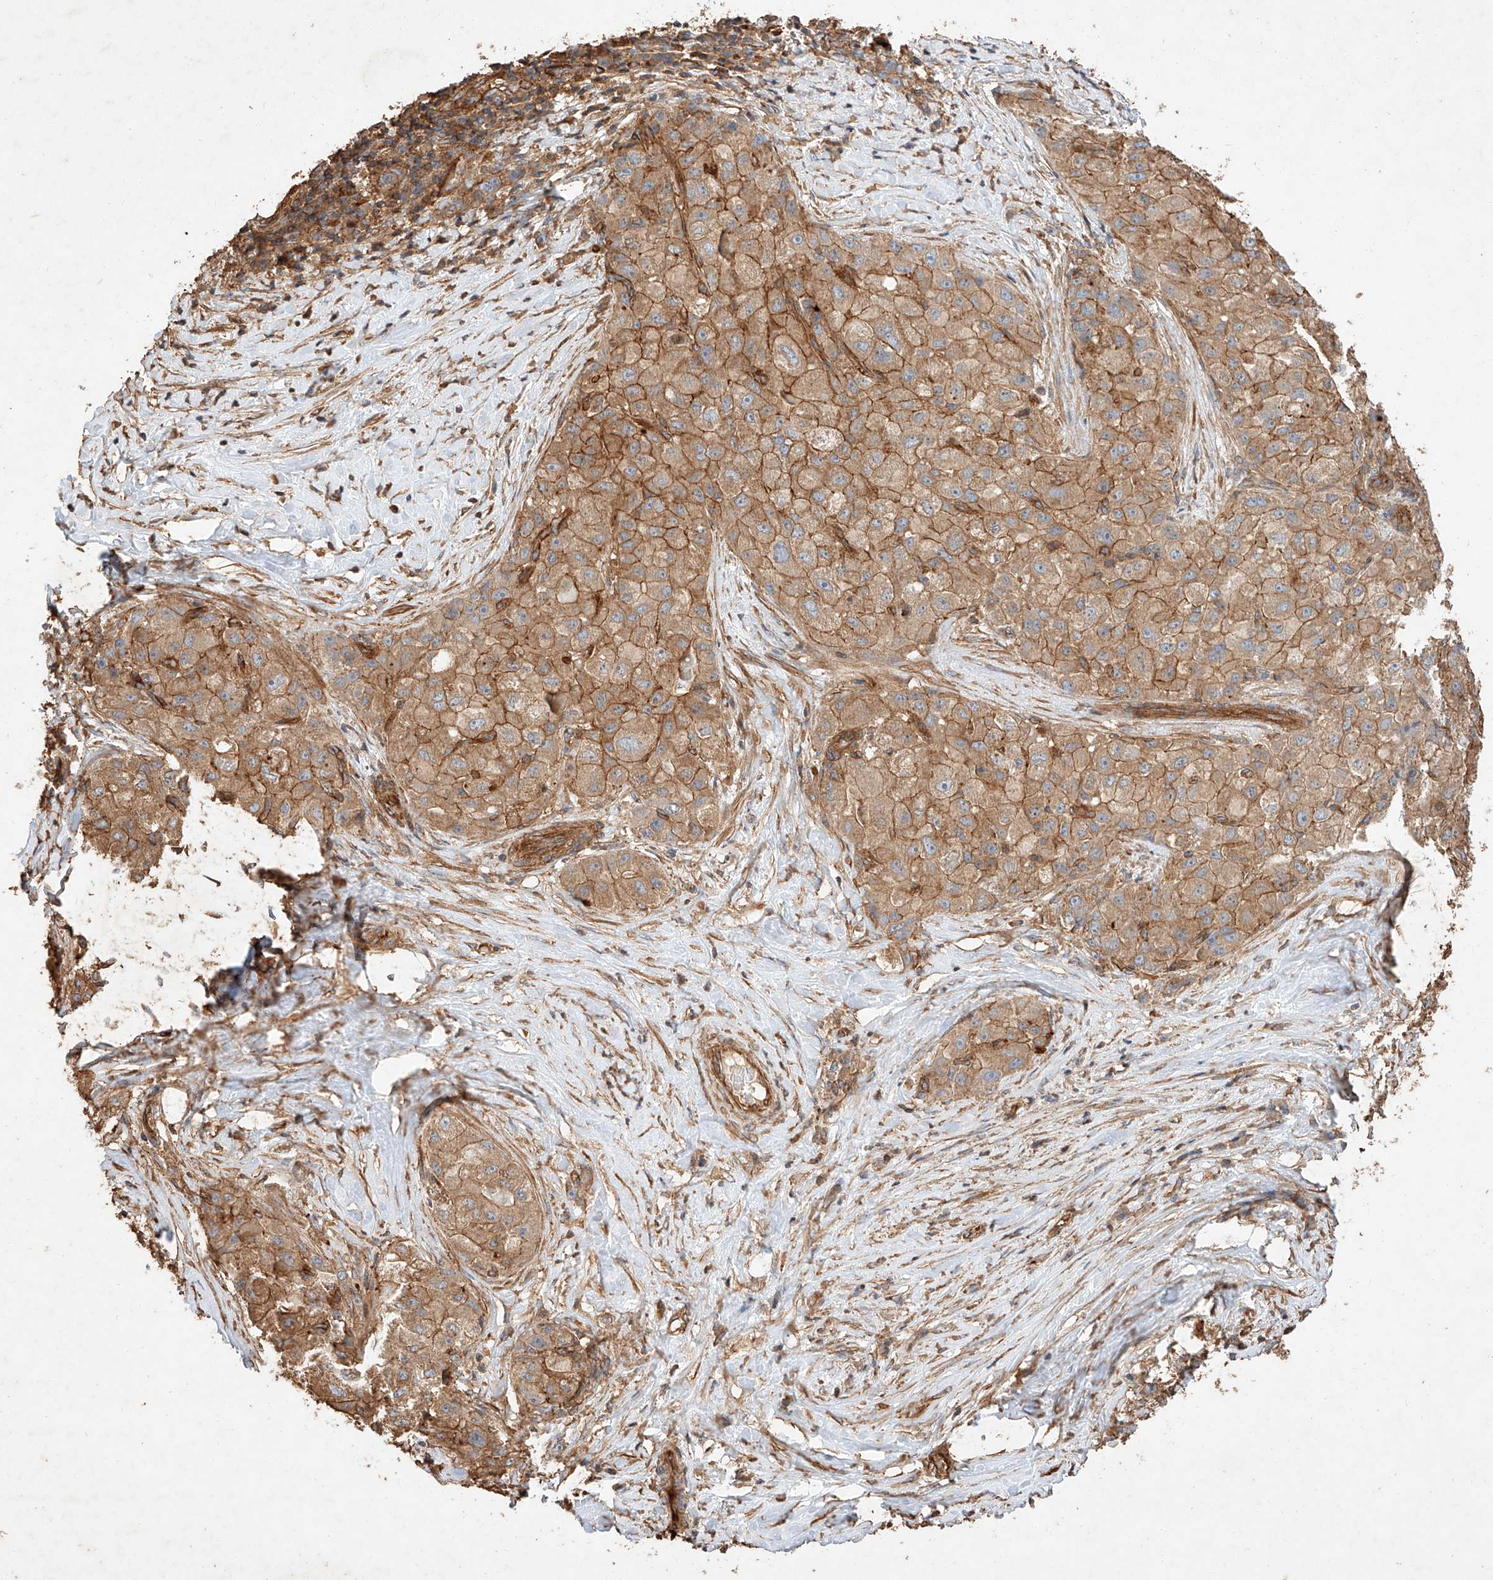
{"staining": {"intensity": "moderate", "quantity": ">75%", "location": "cytoplasmic/membranous"}, "tissue": "liver cancer", "cell_type": "Tumor cells", "image_type": "cancer", "snomed": [{"axis": "morphology", "description": "Carcinoma, Hepatocellular, NOS"}, {"axis": "topography", "description": "Liver"}], "caption": "A brown stain highlights moderate cytoplasmic/membranous expression of a protein in liver hepatocellular carcinoma tumor cells.", "gene": "GHDC", "patient": {"sex": "male", "age": 80}}